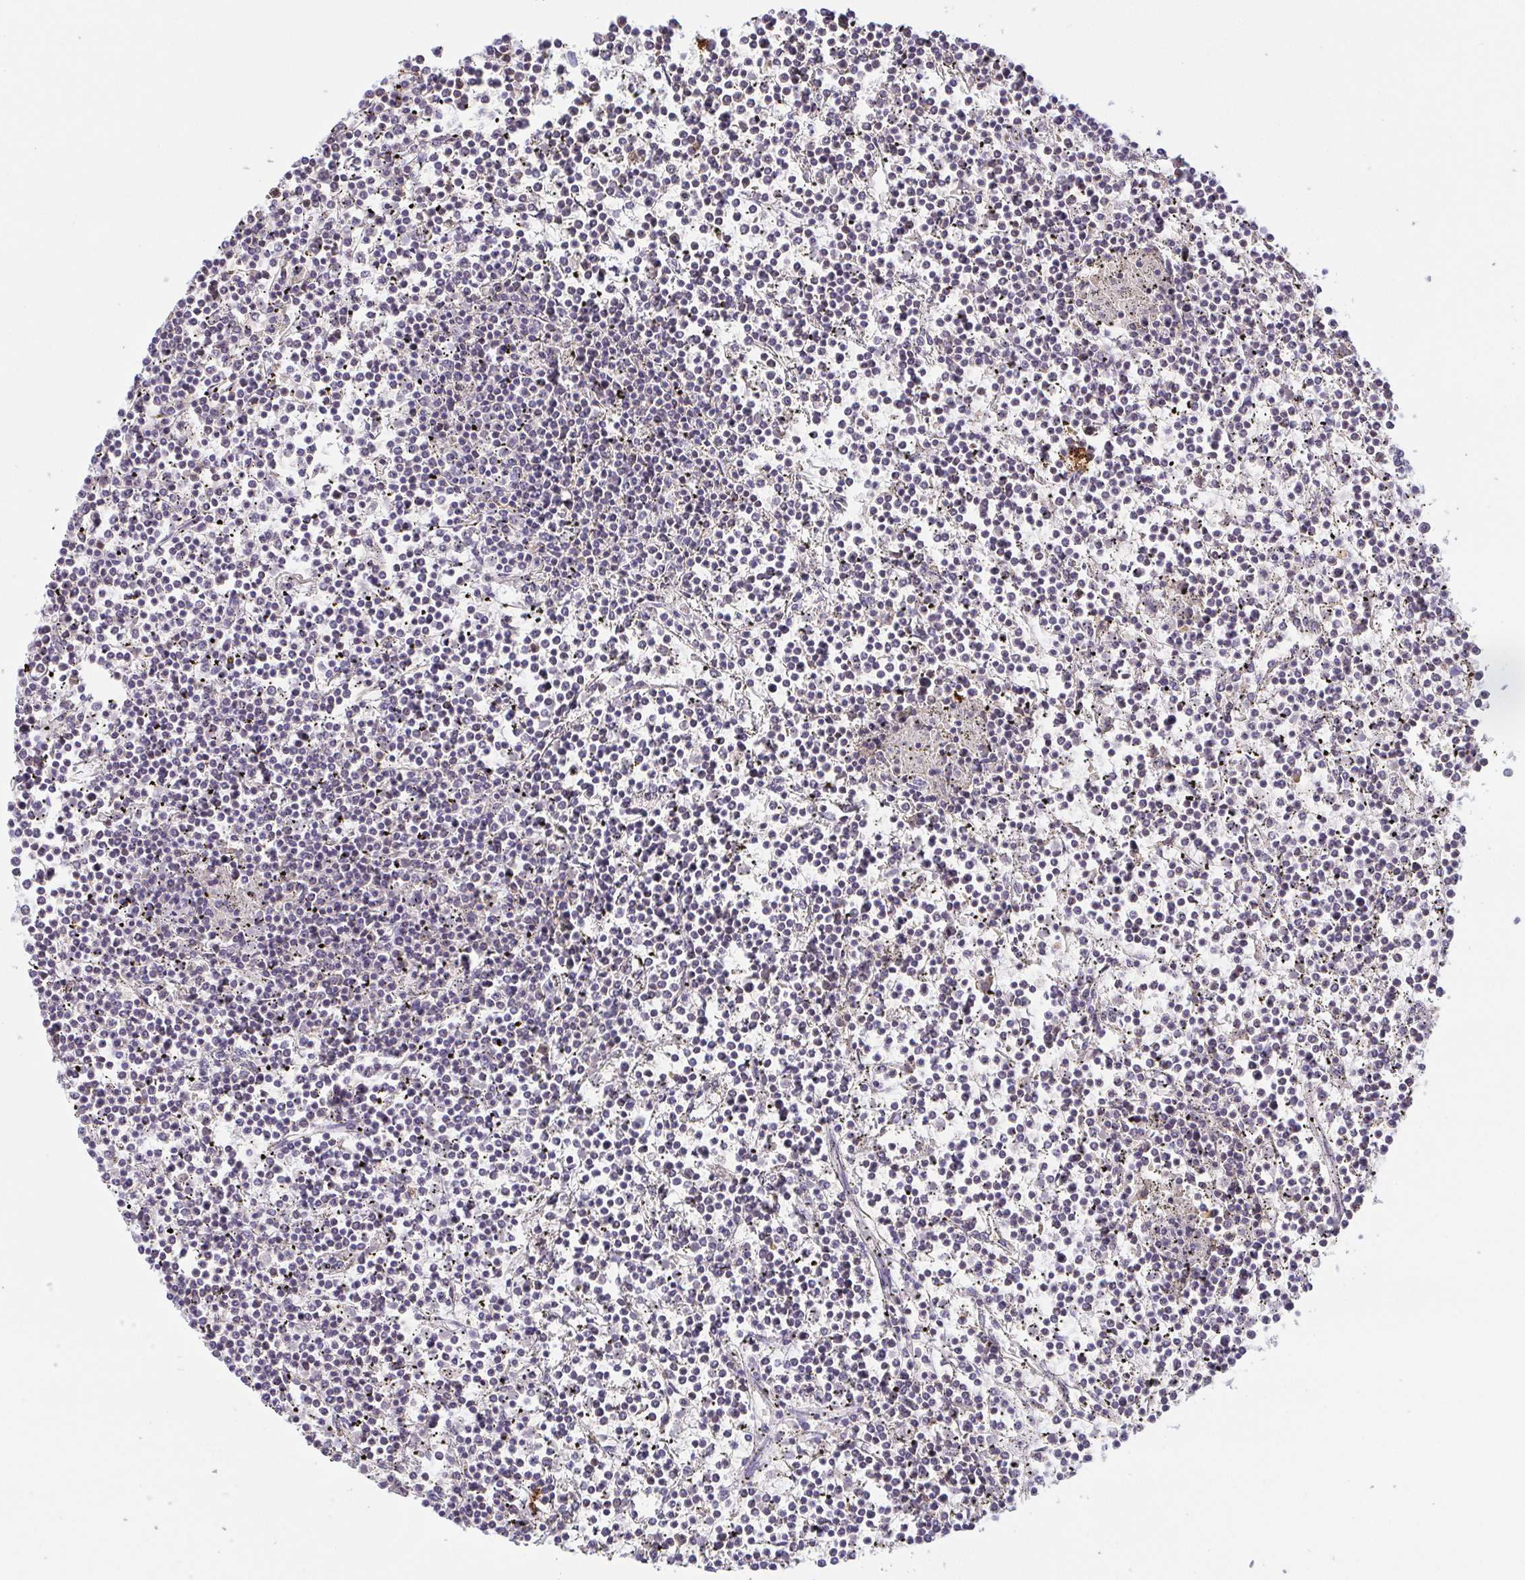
{"staining": {"intensity": "negative", "quantity": "none", "location": "none"}, "tissue": "lymphoma", "cell_type": "Tumor cells", "image_type": "cancer", "snomed": [{"axis": "morphology", "description": "Malignant lymphoma, non-Hodgkin's type, Low grade"}, {"axis": "topography", "description": "Spleen"}], "caption": "DAB immunohistochemical staining of malignant lymphoma, non-Hodgkin's type (low-grade) displays no significant staining in tumor cells.", "gene": "PREPL", "patient": {"sex": "female", "age": 19}}